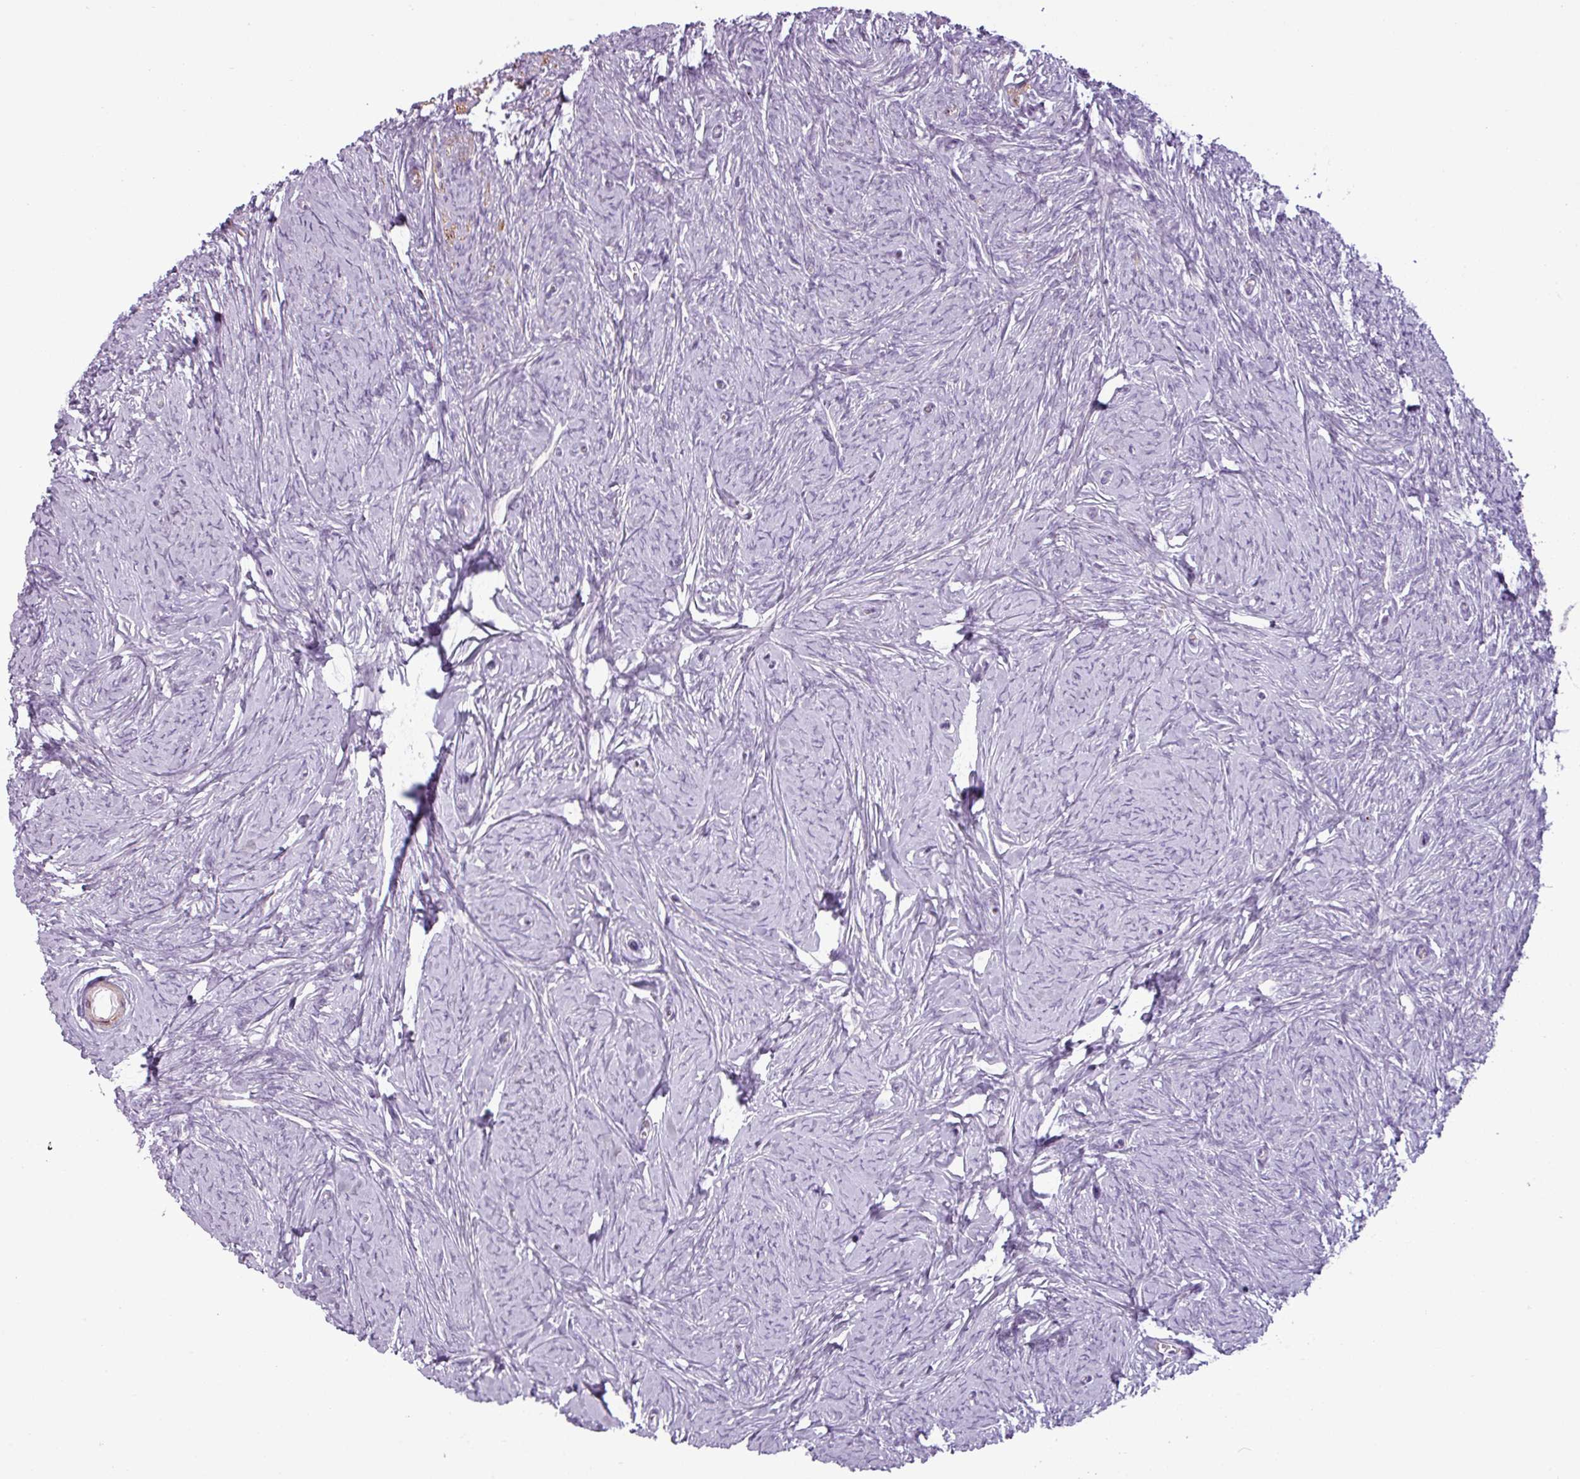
{"staining": {"intensity": "negative", "quantity": "none", "location": "none"}, "tissue": "ovary", "cell_type": "Ovarian stroma cells", "image_type": "normal", "snomed": [{"axis": "morphology", "description": "Normal tissue, NOS"}, {"axis": "topography", "description": "Ovary"}], "caption": "This is an immunohistochemistry image of unremarkable ovary. There is no expression in ovarian stroma cells.", "gene": "ATP10A", "patient": {"sex": "female", "age": 44}}